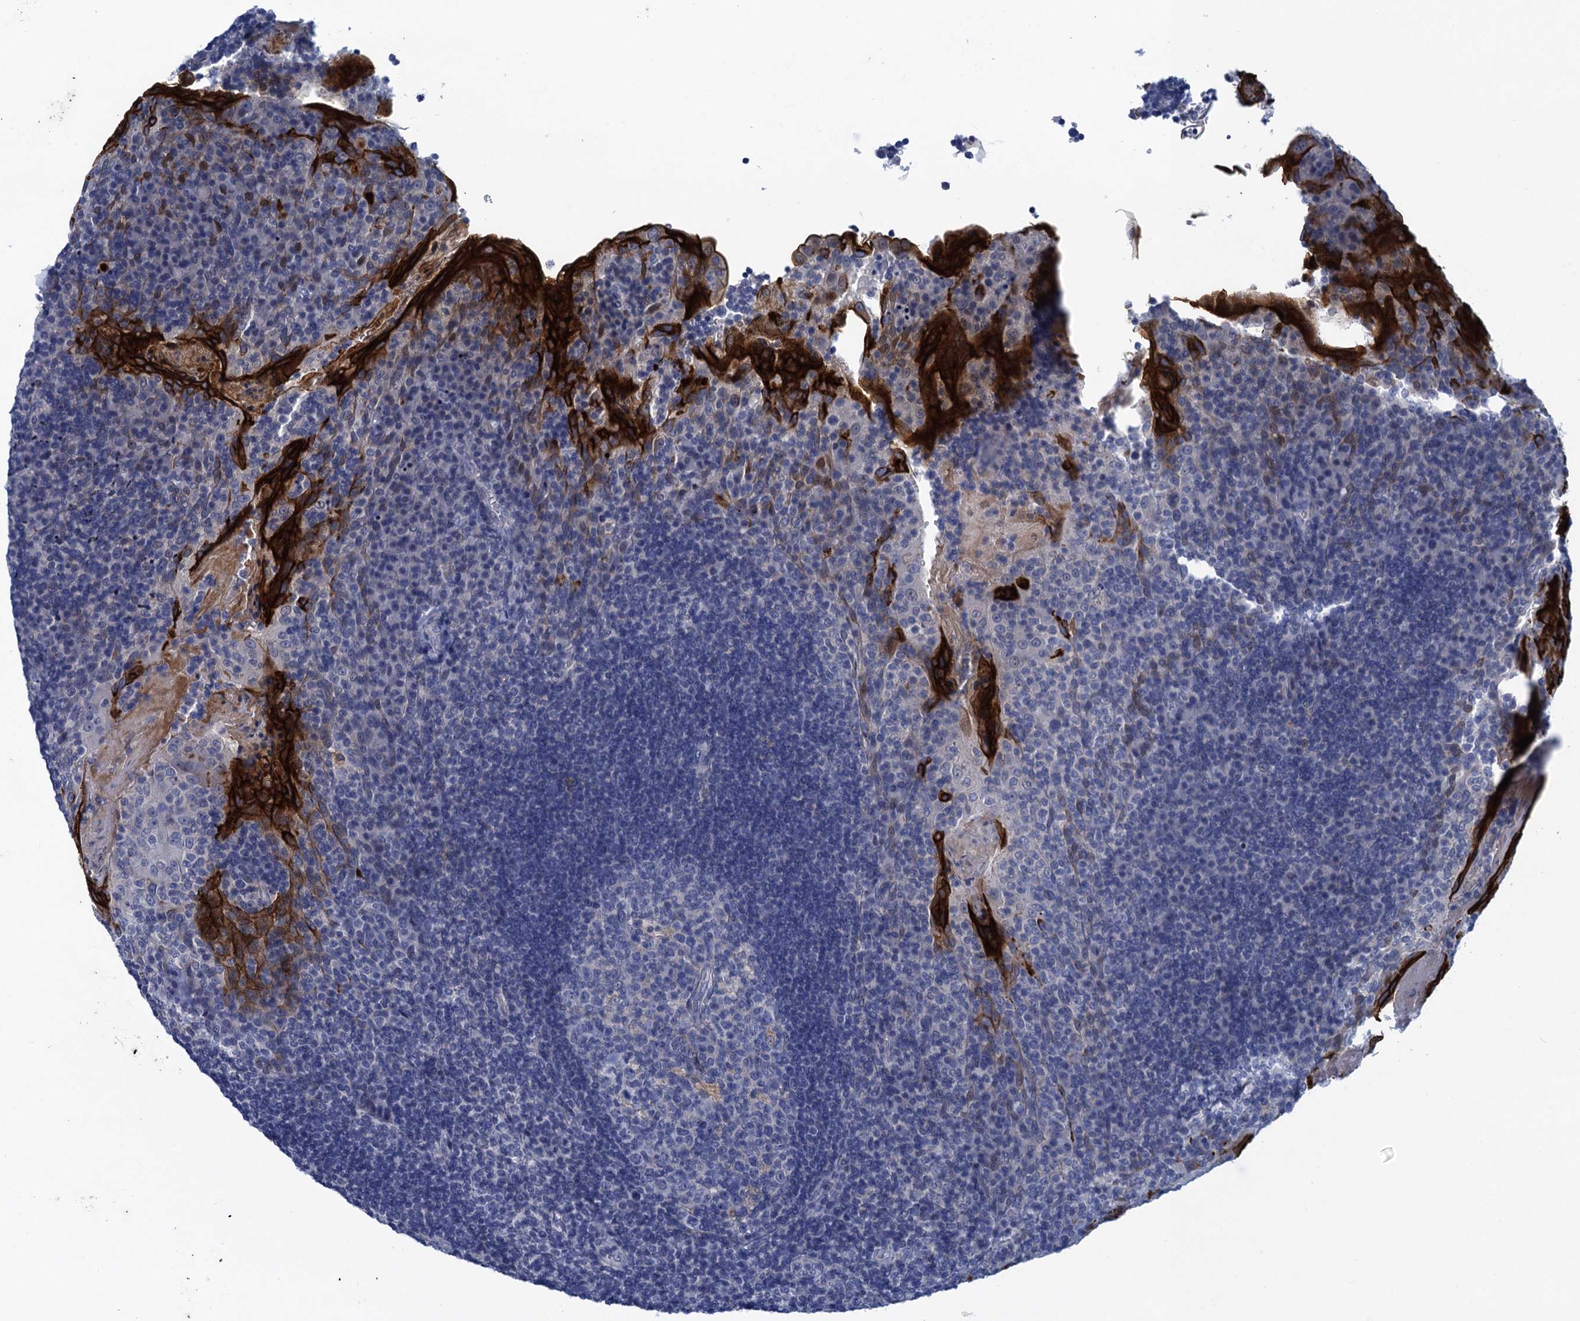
{"staining": {"intensity": "negative", "quantity": "none", "location": "none"}, "tissue": "tonsil", "cell_type": "Germinal center cells", "image_type": "normal", "snomed": [{"axis": "morphology", "description": "Normal tissue, NOS"}, {"axis": "topography", "description": "Tonsil"}], "caption": "The immunohistochemistry image has no significant expression in germinal center cells of tonsil.", "gene": "SCEL", "patient": {"sex": "male", "age": 17}}